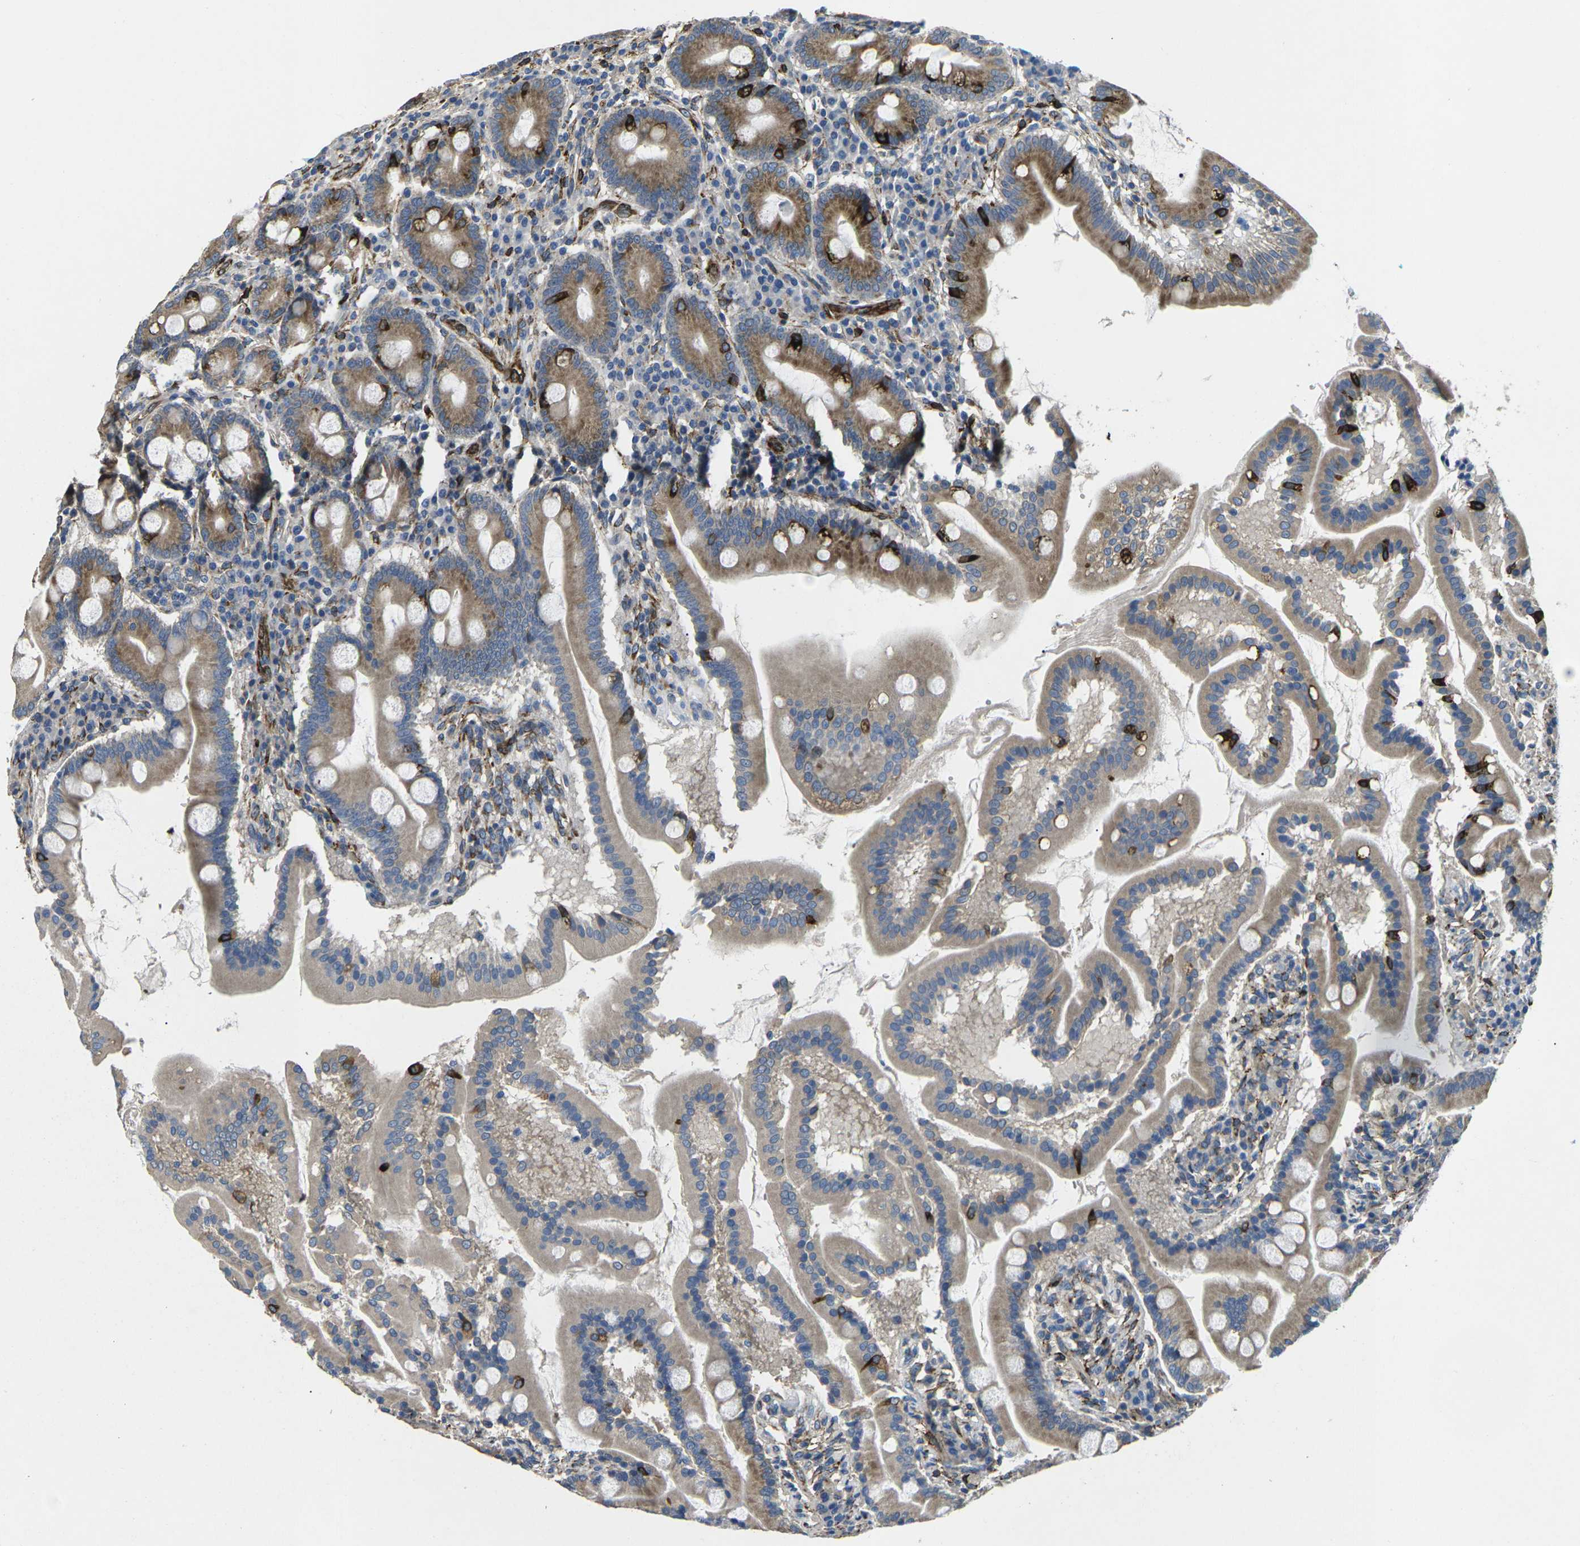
{"staining": {"intensity": "moderate", "quantity": ">75%", "location": "cytoplasmic/membranous"}, "tissue": "duodenum", "cell_type": "Glandular cells", "image_type": "normal", "snomed": [{"axis": "morphology", "description": "Normal tissue, NOS"}, {"axis": "topography", "description": "Duodenum"}], "caption": "DAB immunohistochemical staining of normal duodenum displays moderate cytoplasmic/membranous protein staining in approximately >75% of glandular cells. Using DAB (brown) and hematoxylin (blue) stains, captured at high magnification using brightfield microscopy.", "gene": "PDZD8", "patient": {"sex": "male", "age": 50}}